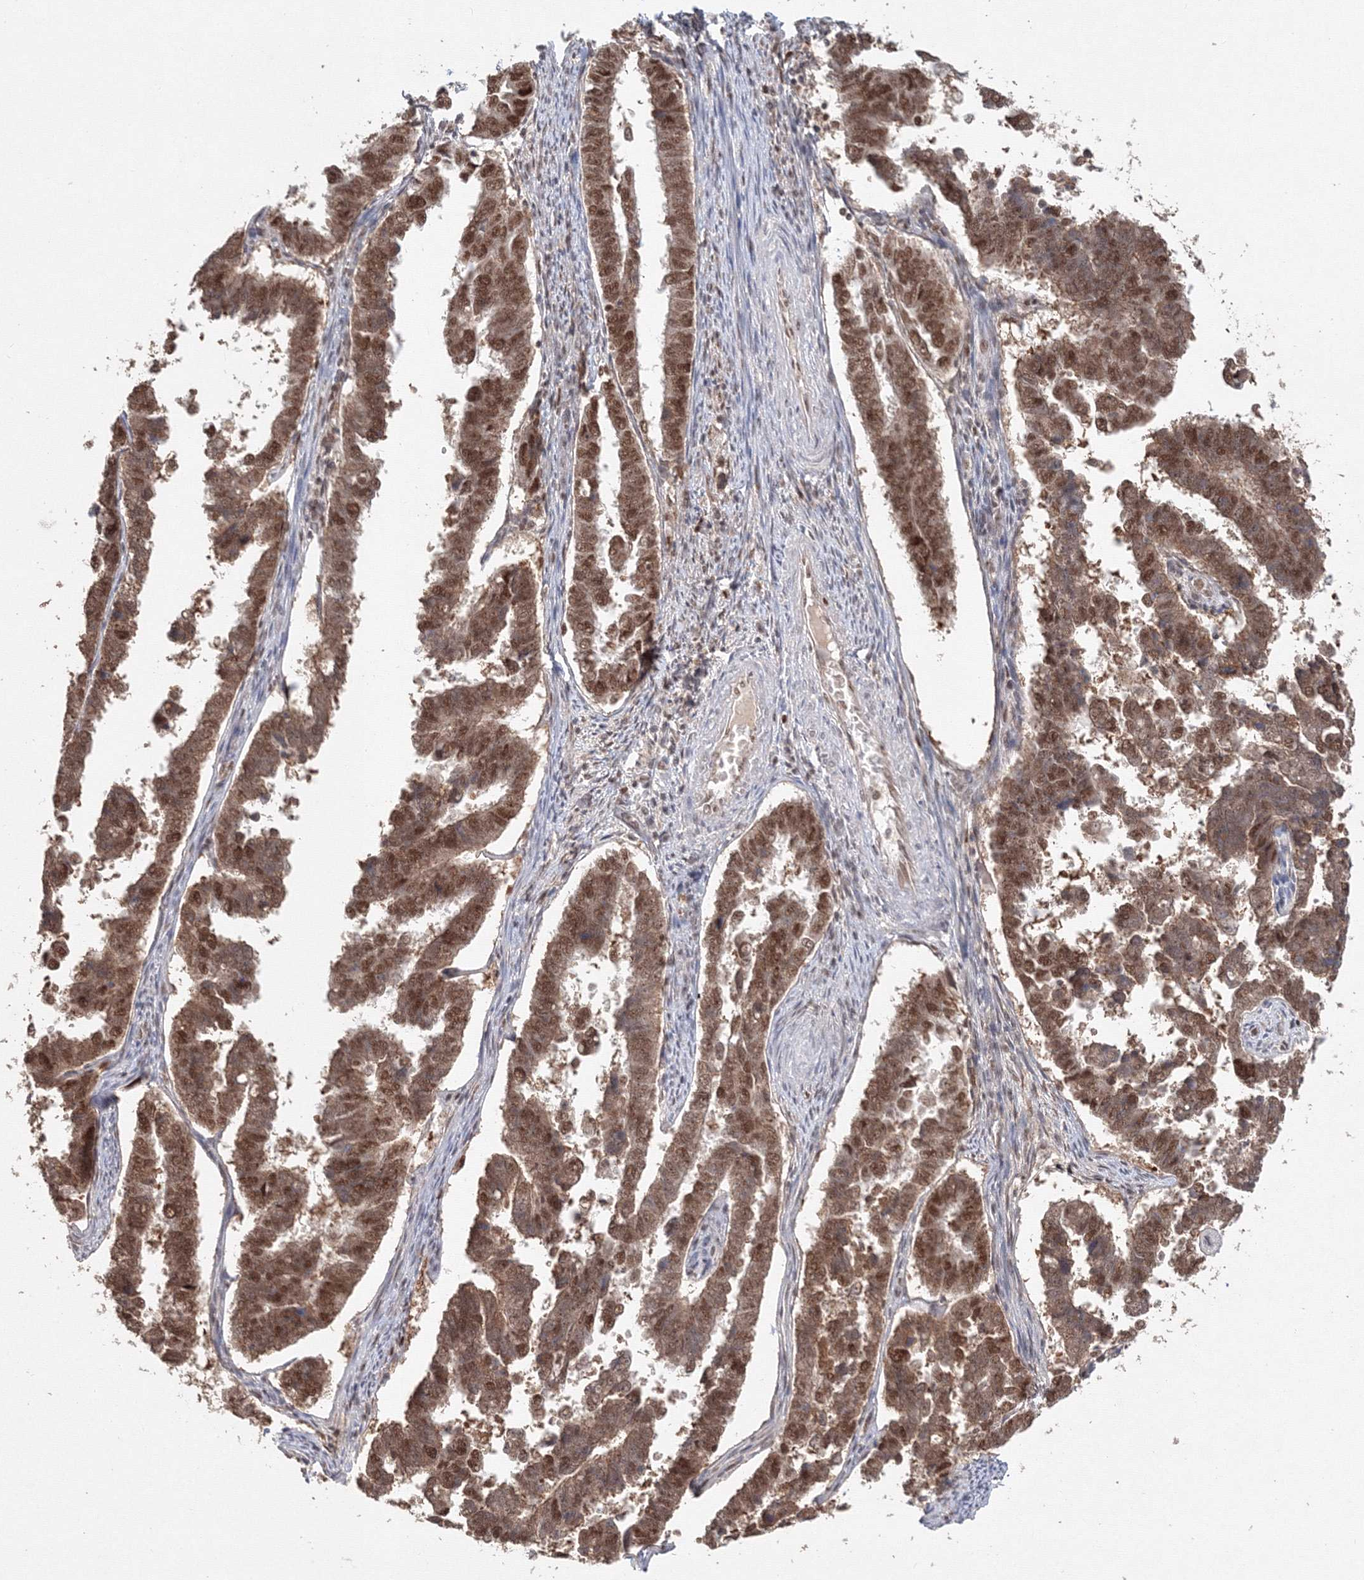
{"staining": {"intensity": "moderate", "quantity": ">75%", "location": "cytoplasmic/membranous,nuclear"}, "tissue": "endometrial cancer", "cell_type": "Tumor cells", "image_type": "cancer", "snomed": [{"axis": "morphology", "description": "Adenocarcinoma, NOS"}, {"axis": "topography", "description": "Endometrium"}], "caption": "Immunohistochemistry image of endometrial cancer (adenocarcinoma) stained for a protein (brown), which reveals medium levels of moderate cytoplasmic/membranous and nuclear staining in about >75% of tumor cells.", "gene": "IWS1", "patient": {"sex": "female", "age": 75}}